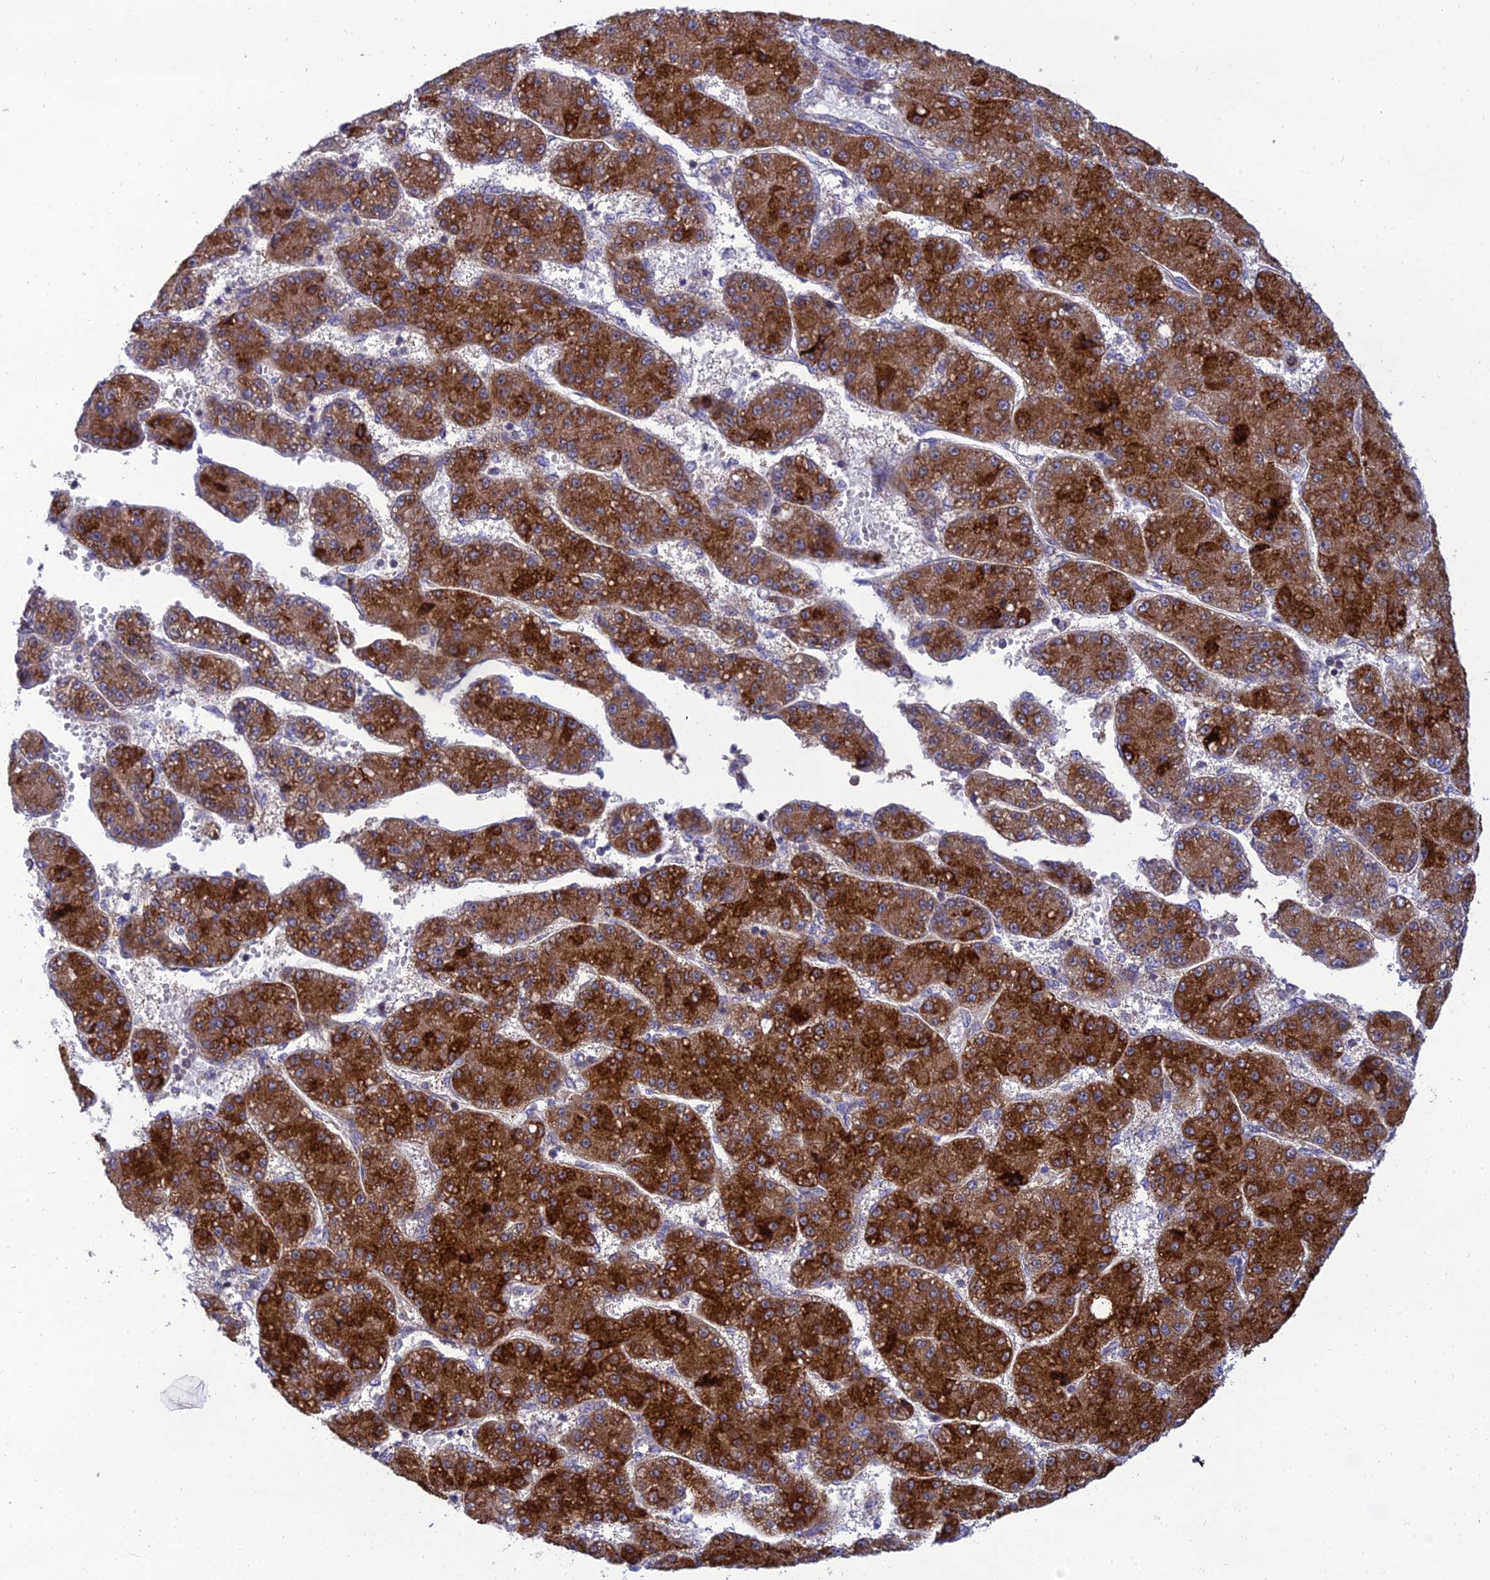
{"staining": {"intensity": "strong", "quantity": ">75%", "location": "cytoplasmic/membranous"}, "tissue": "liver cancer", "cell_type": "Tumor cells", "image_type": "cancer", "snomed": [{"axis": "morphology", "description": "Carcinoma, Hepatocellular, NOS"}, {"axis": "topography", "description": "Liver"}], "caption": "Human liver cancer stained with a protein marker demonstrates strong staining in tumor cells.", "gene": "CLCN7", "patient": {"sex": "male", "age": 67}}